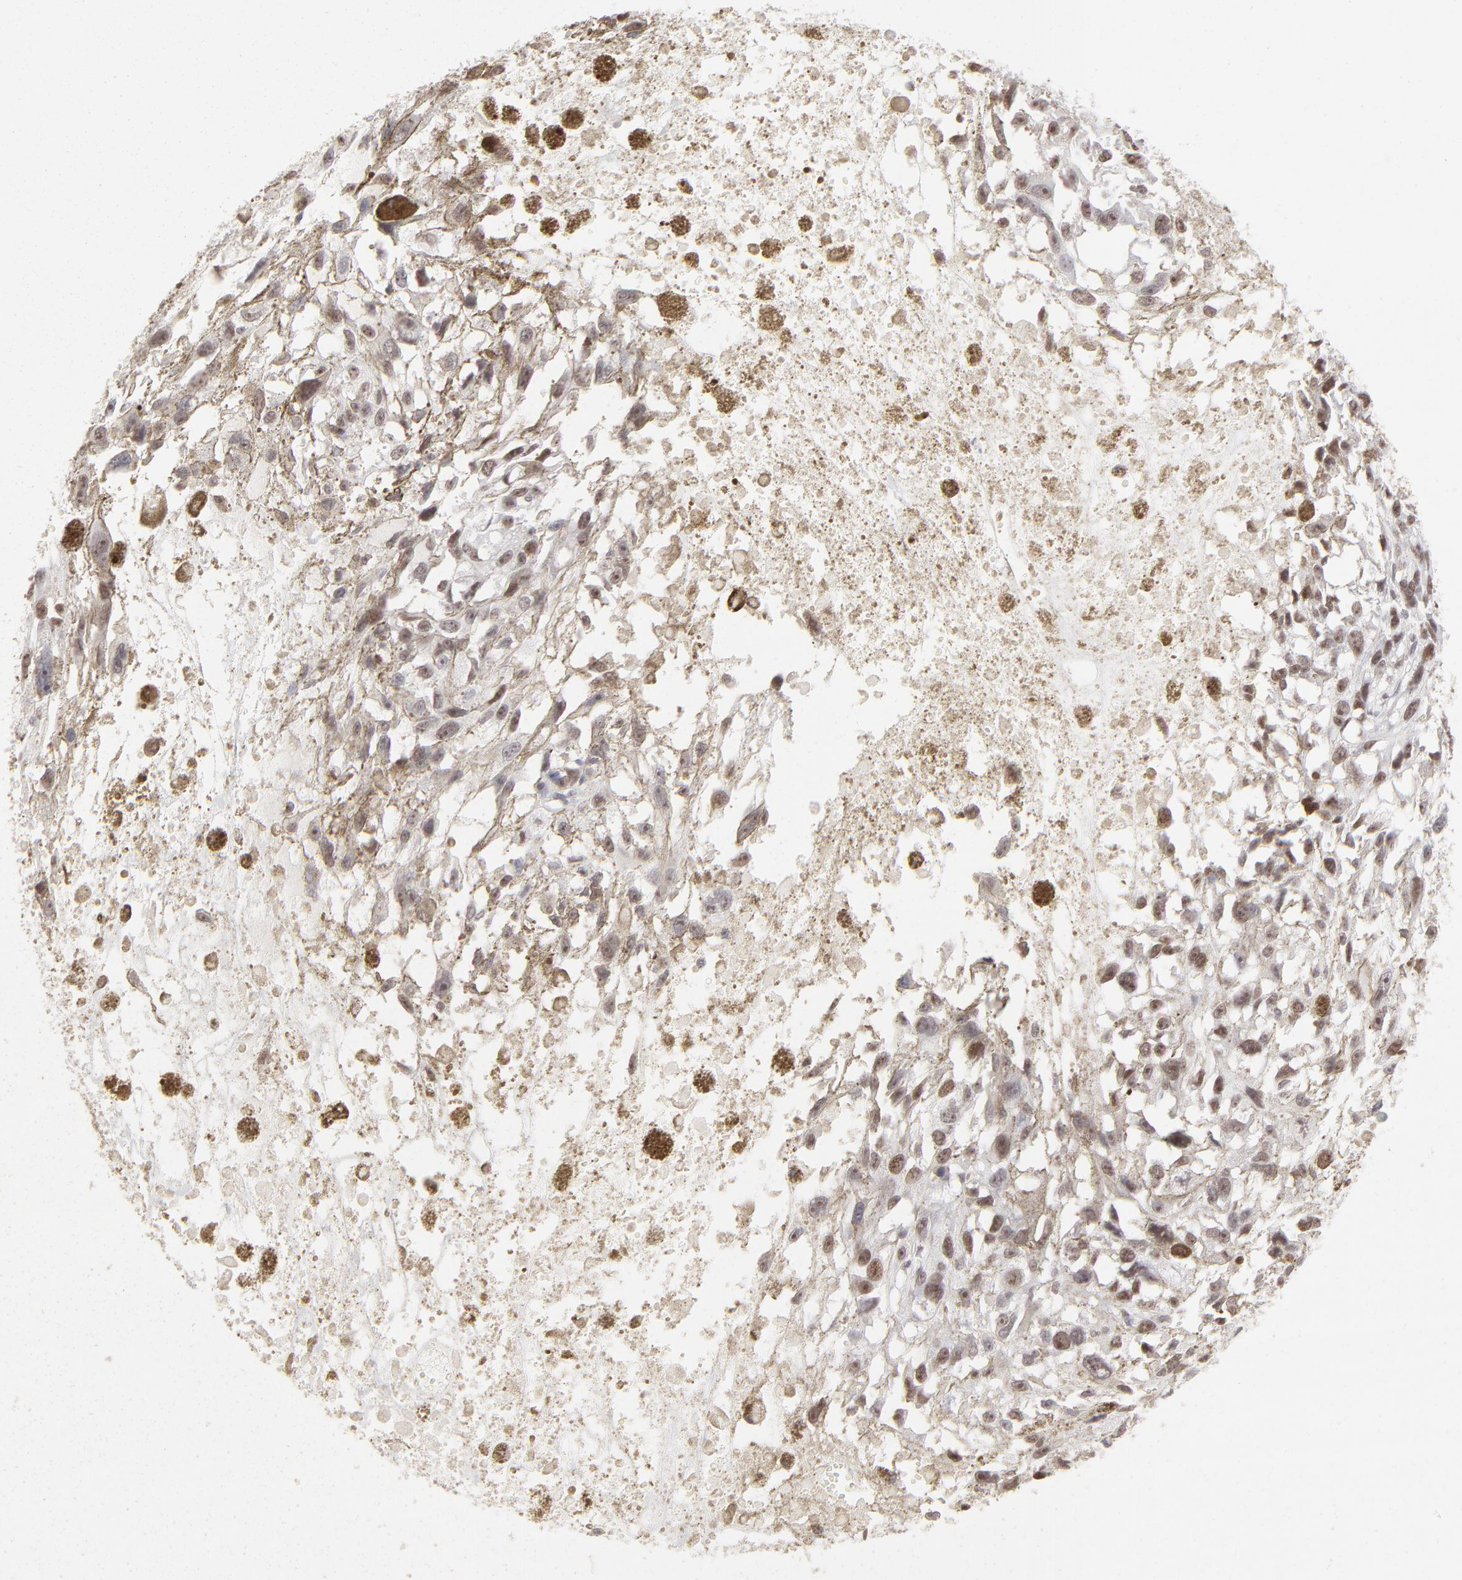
{"staining": {"intensity": "weak", "quantity": "<25%", "location": "nuclear"}, "tissue": "melanoma", "cell_type": "Tumor cells", "image_type": "cancer", "snomed": [{"axis": "morphology", "description": "Malignant melanoma, Metastatic site"}, {"axis": "topography", "description": "Lymph node"}], "caption": "An image of melanoma stained for a protein reveals no brown staining in tumor cells. (DAB (3,3'-diaminobenzidine) immunohistochemistry (IHC) with hematoxylin counter stain).", "gene": "PARP1", "patient": {"sex": "male", "age": 59}}